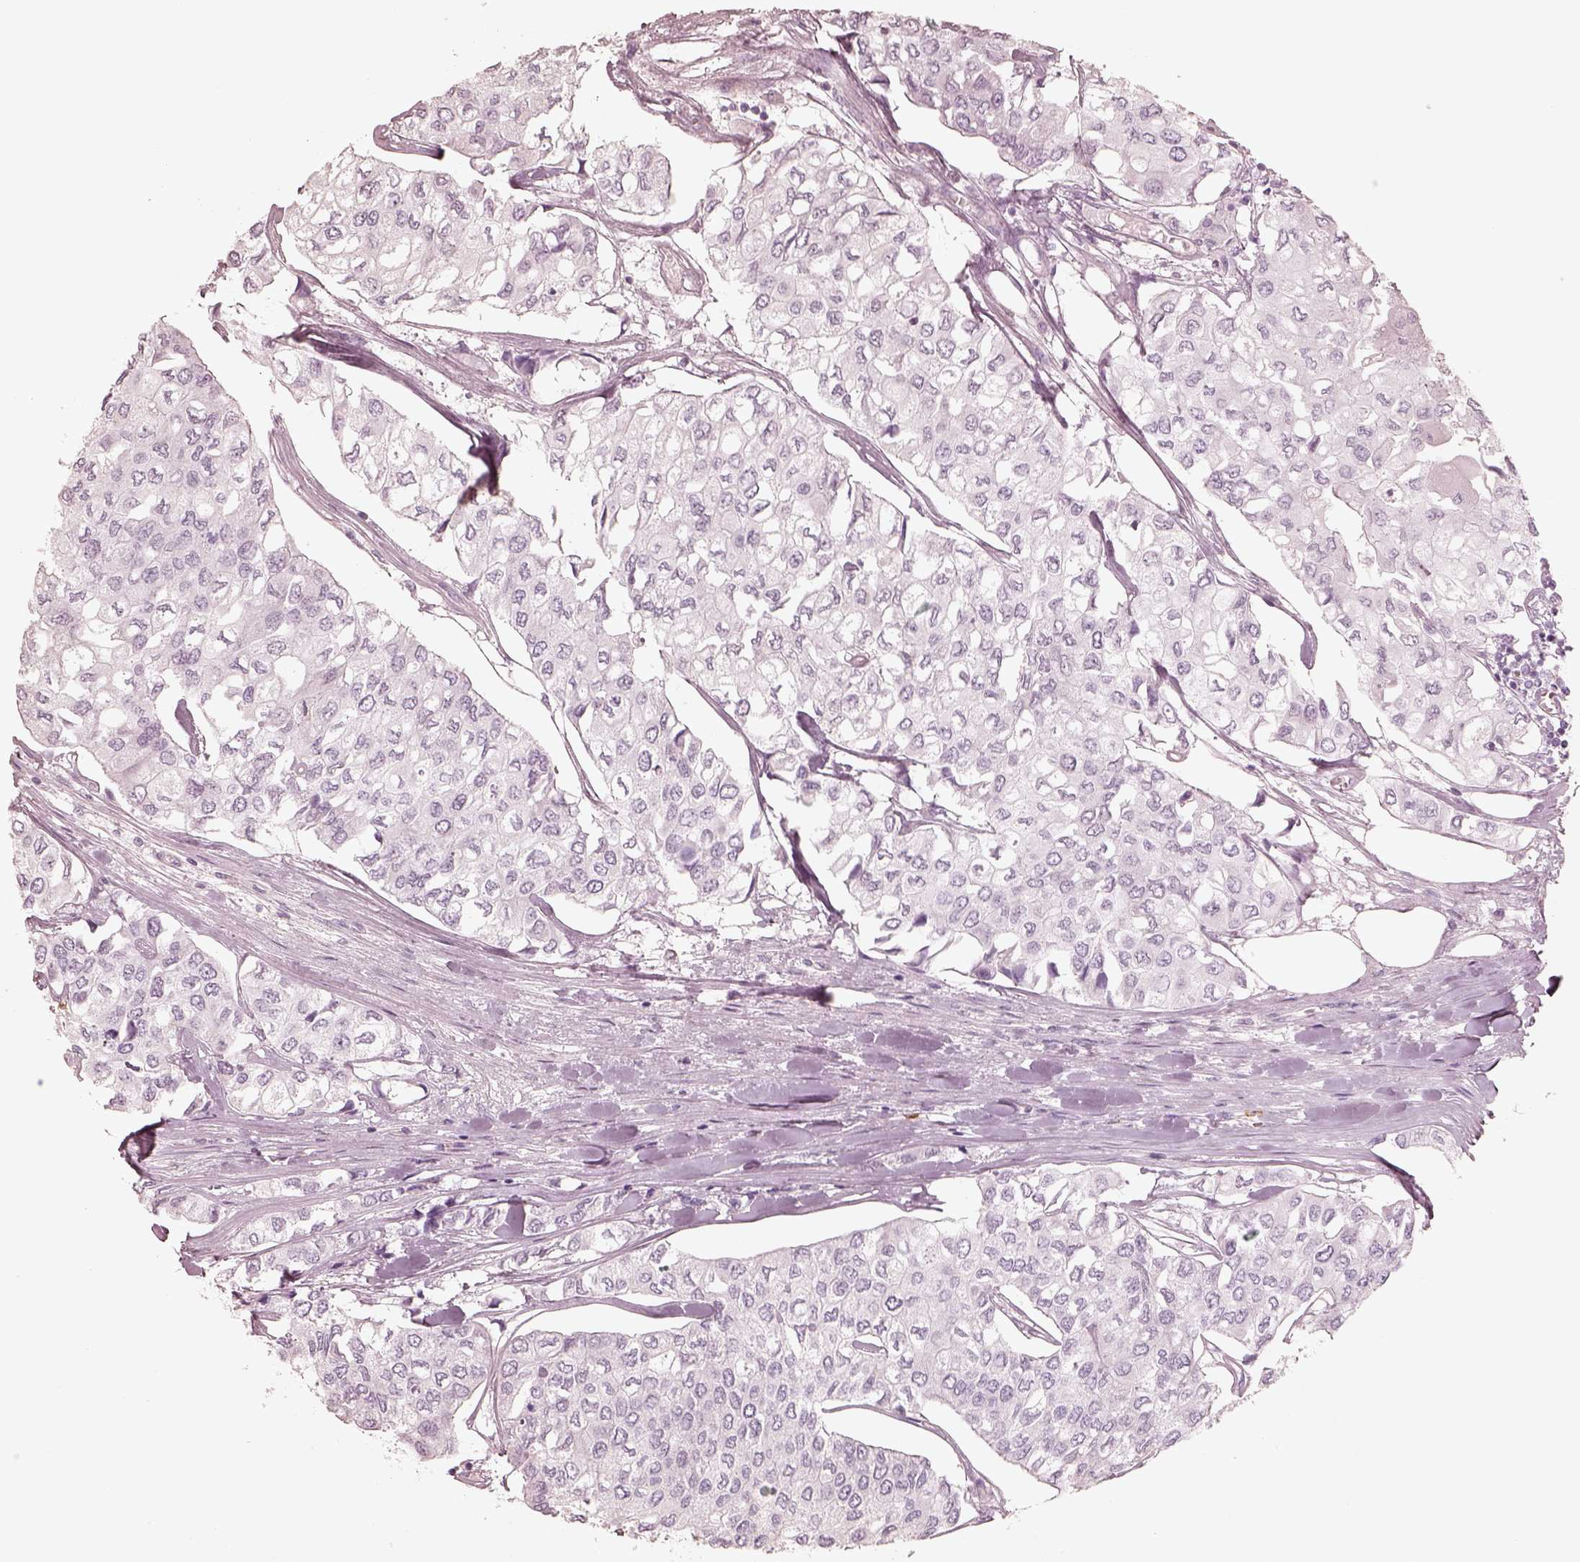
{"staining": {"intensity": "negative", "quantity": "none", "location": "none"}, "tissue": "urothelial cancer", "cell_type": "Tumor cells", "image_type": "cancer", "snomed": [{"axis": "morphology", "description": "Urothelial carcinoma, High grade"}, {"axis": "topography", "description": "Urinary bladder"}], "caption": "This image is of urothelial cancer stained with immunohistochemistry (IHC) to label a protein in brown with the nuclei are counter-stained blue. There is no staining in tumor cells.", "gene": "GPRIN1", "patient": {"sex": "male", "age": 73}}